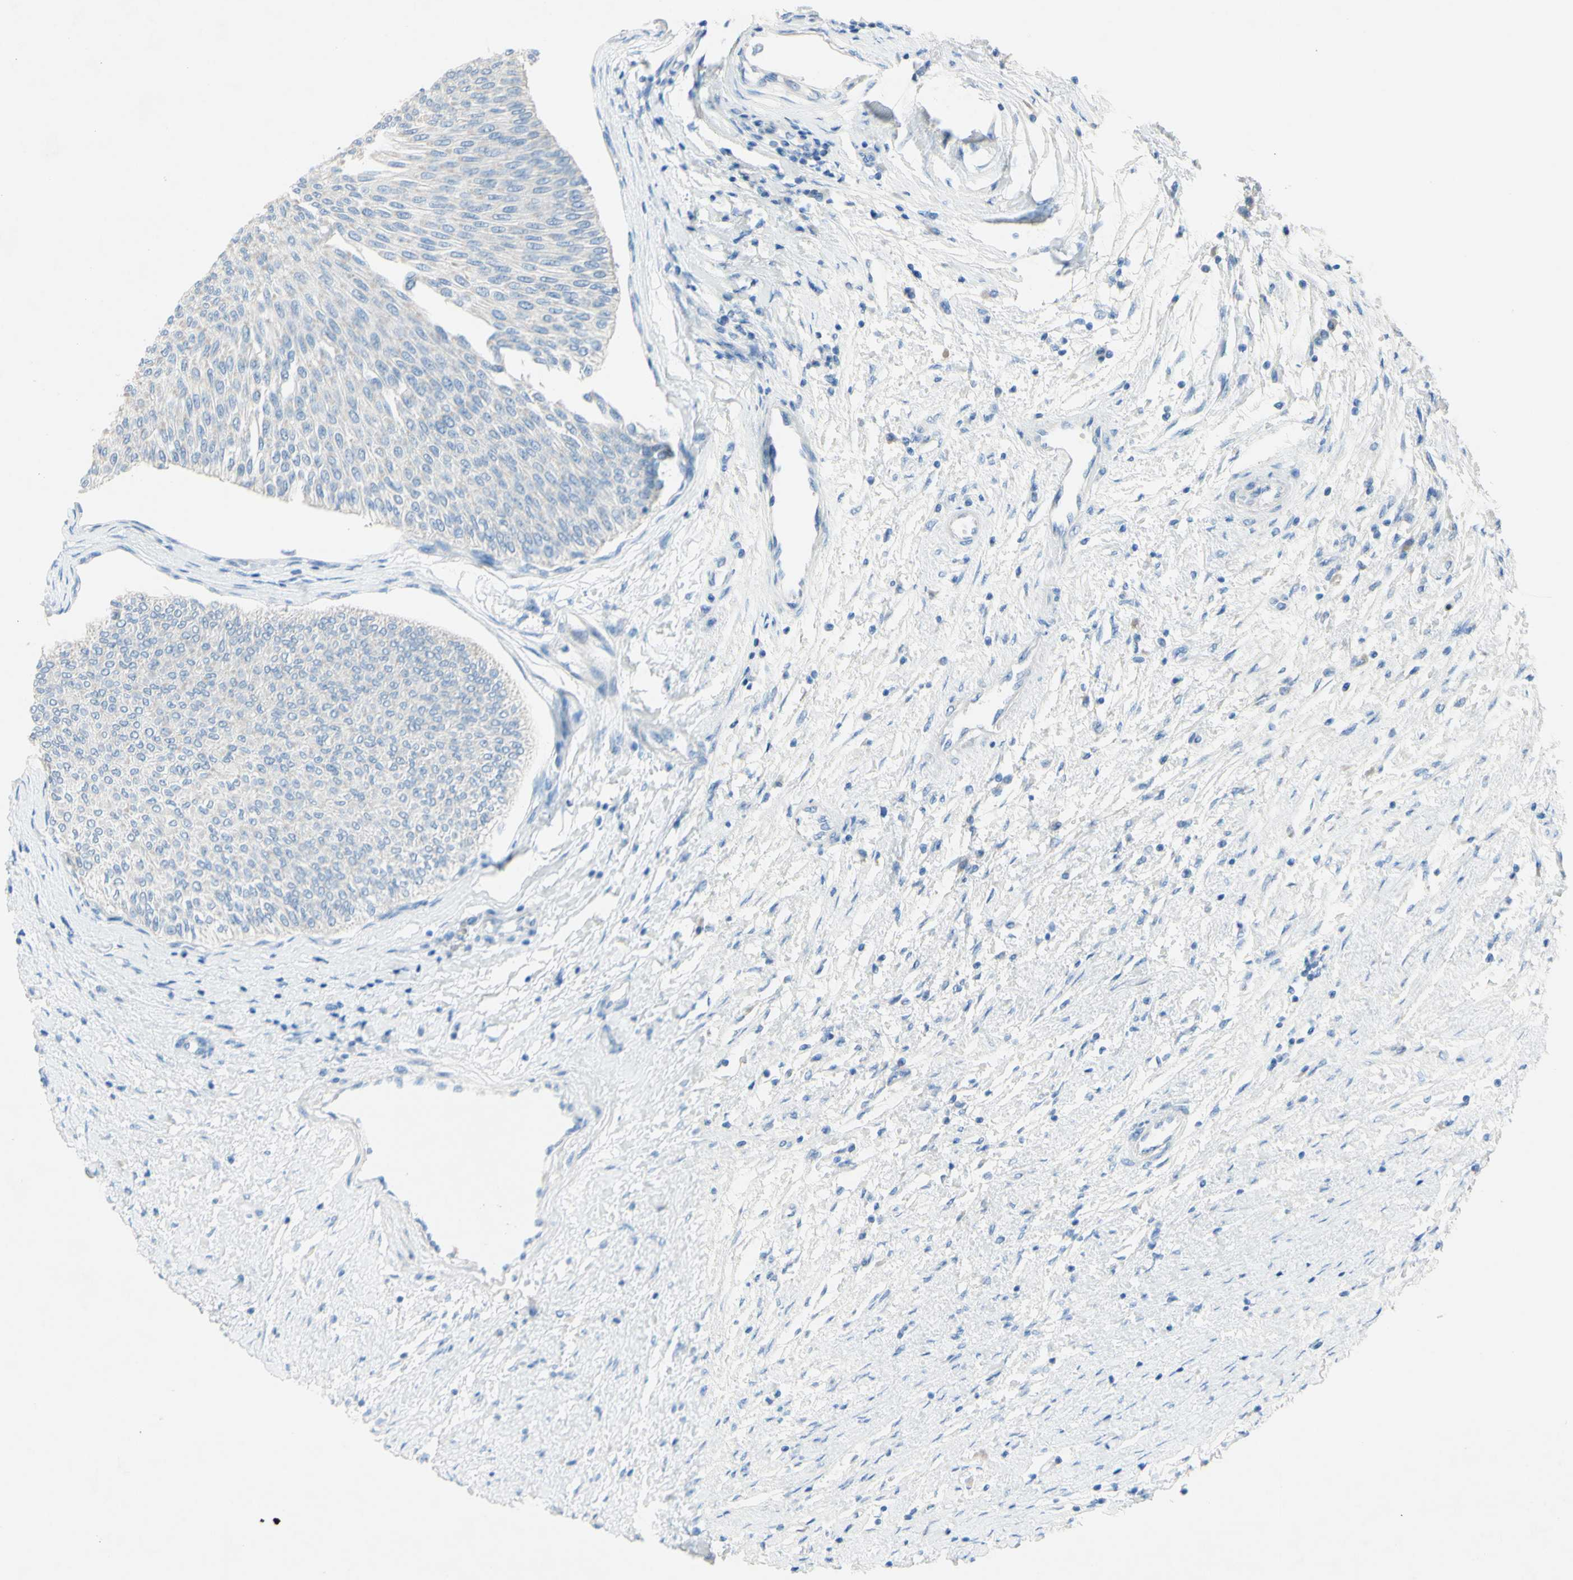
{"staining": {"intensity": "negative", "quantity": "none", "location": "none"}, "tissue": "urothelial cancer", "cell_type": "Tumor cells", "image_type": "cancer", "snomed": [{"axis": "morphology", "description": "Urothelial carcinoma, Low grade"}, {"axis": "topography", "description": "Urinary bladder"}], "caption": "Immunohistochemistry of human urothelial carcinoma (low-grade) reveals no positivity in tumor cells.", "gene": "ACADL", "patient": {"sex": "male", "age": 78}}